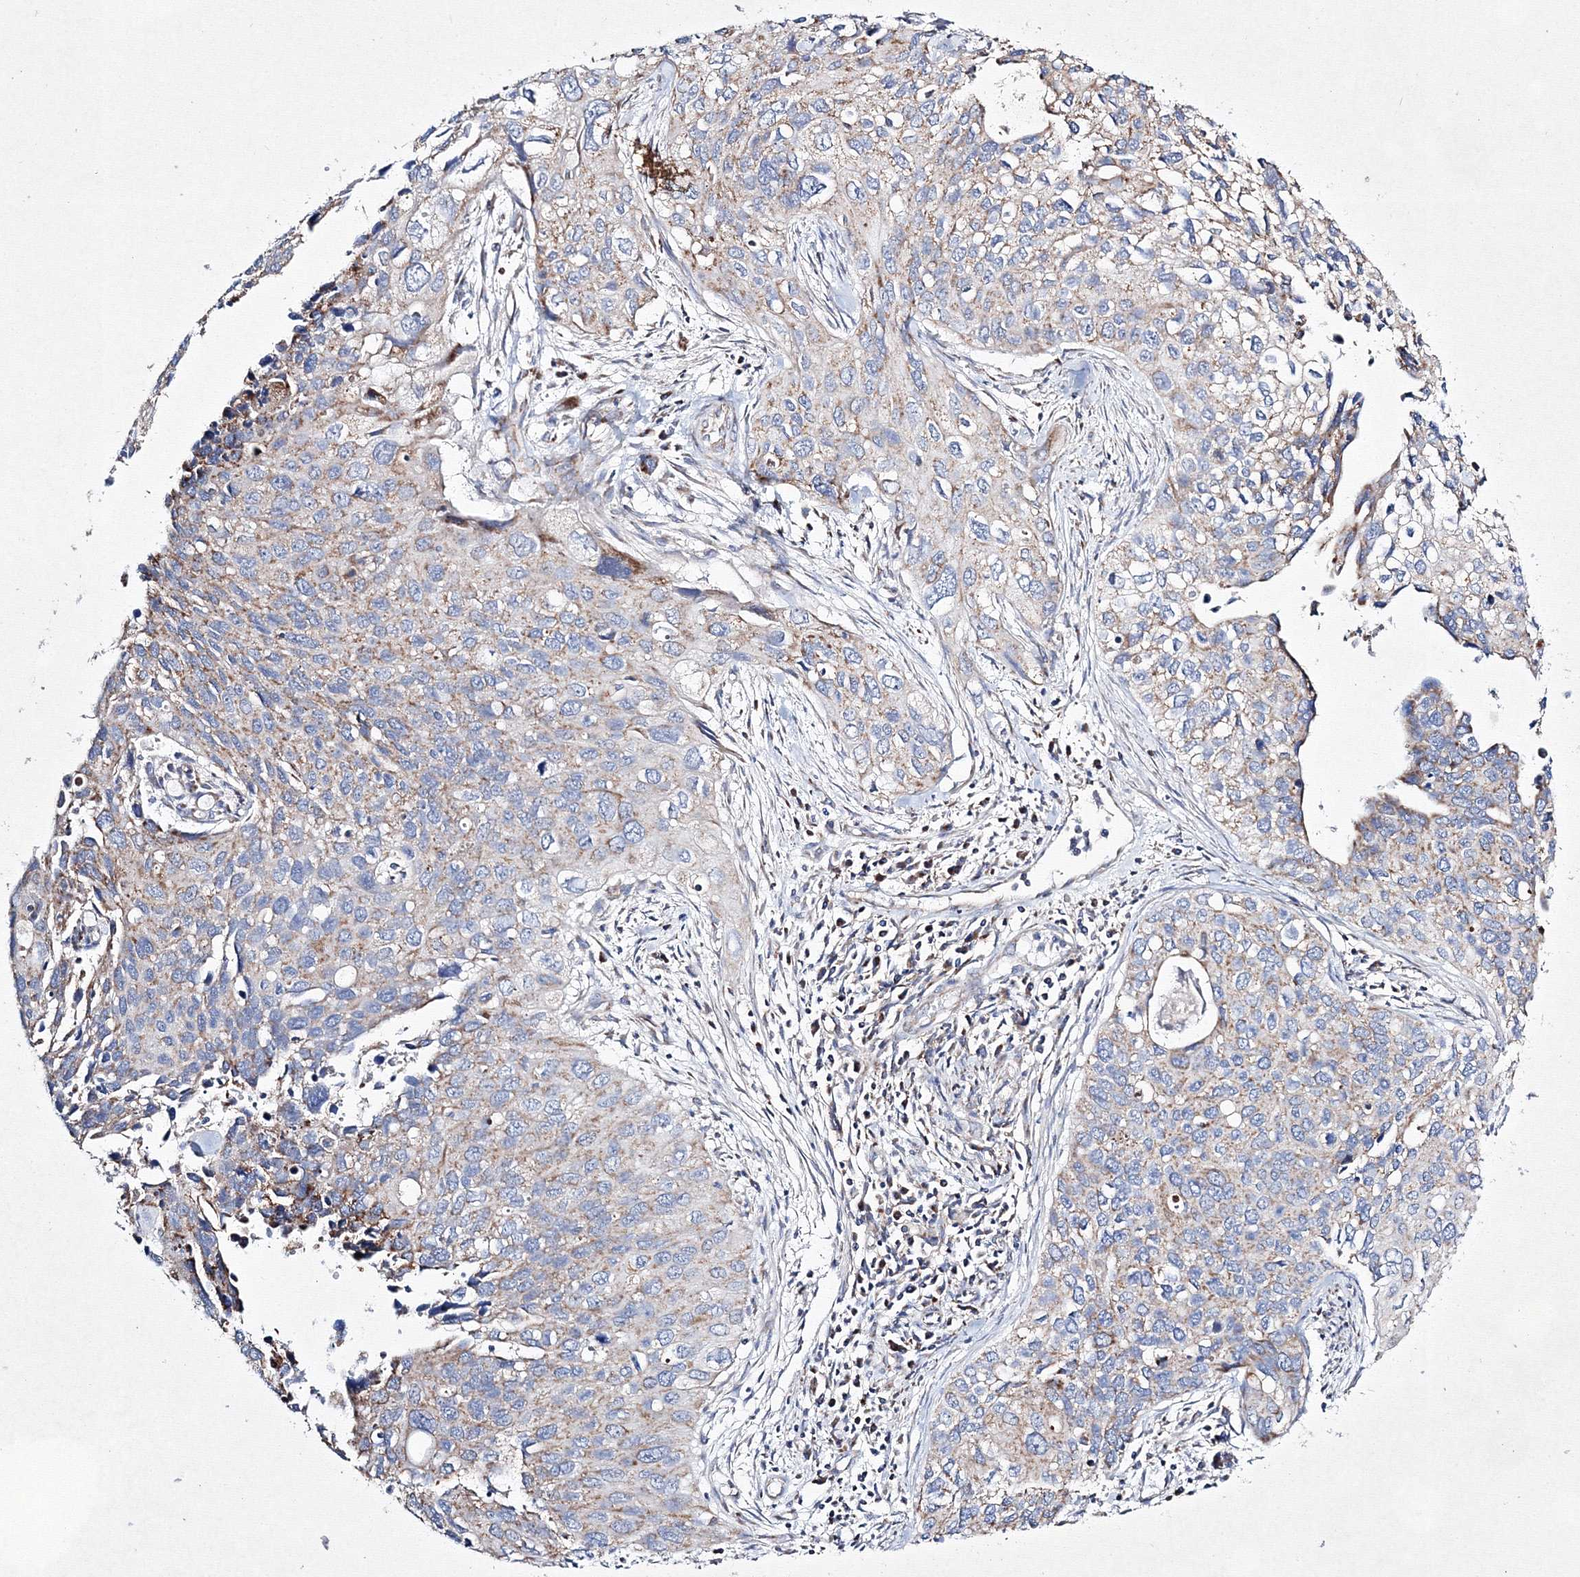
{"staining": {"intensity": "weak", "quantity": "<25%", "location": "cytoplasmic/membranous"}, "tissue": "cervical cancer", "cell_type": "Tumor cells", "image_type": "cancer", "snomed": [{"axis": "morphology", "description": "Squamous cell carcinoma, NOS"}, {"axis": "topography", "description": "Cervix"}], "caption": "A high-resolution image shows immunohistochemistry (IHC) staining of cervical squamous cell carcinoma, which displays no significant positivity in tumor cells.", "gene": "IGSF9", "patient": {"sex": "female", "age": 55}}